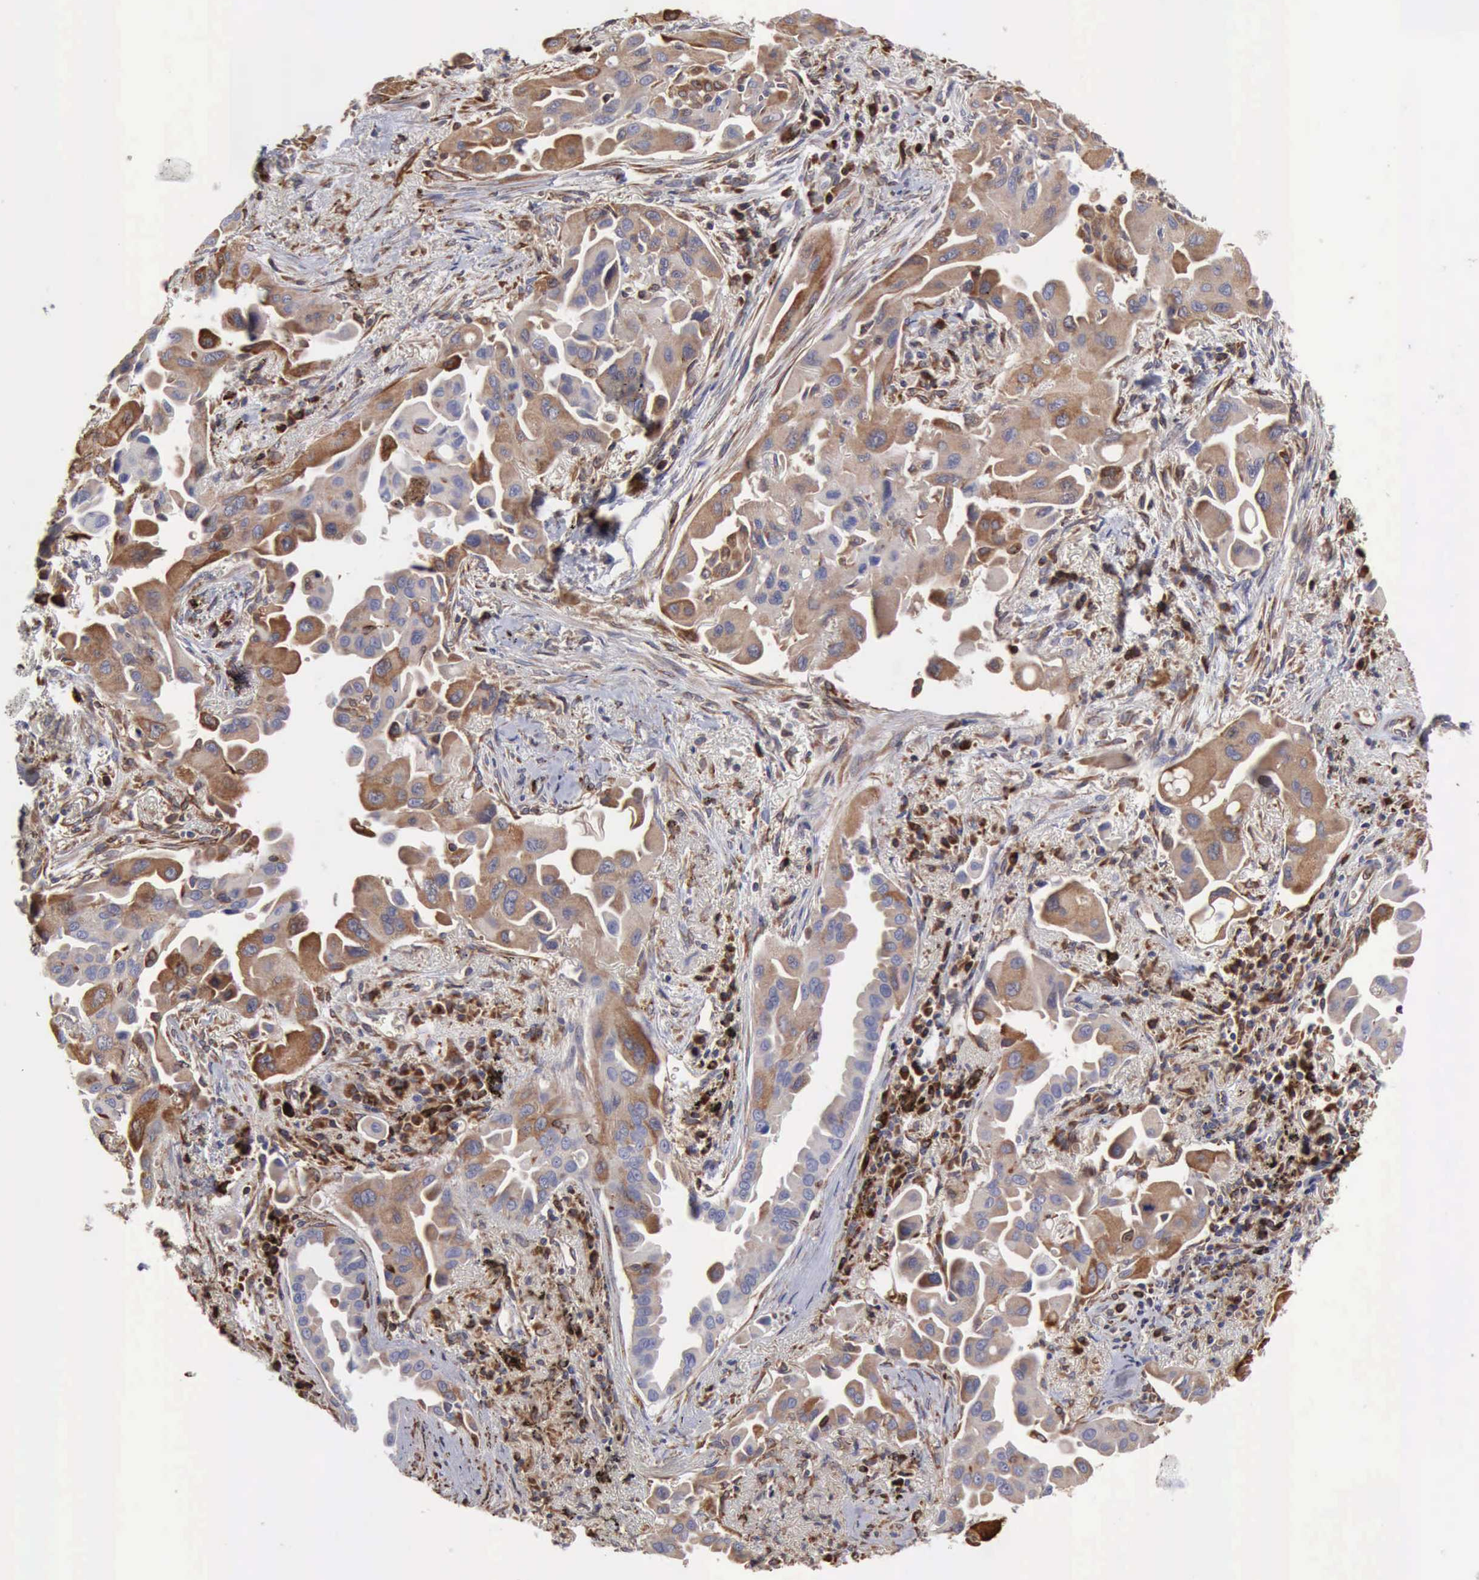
{"staining": {"intensity": "moderate", "quantity": "25%-75%", "location": "cytoplasmic/membranous"}, "tissue": "lung cancer", "cell_type": "Tumor cells", "image_type": "cancer", "snomed": [{"axis": "morphology", "description": "Adenocarcinoma, NOS"}, {"axis": "topography", "description": "Lung"}], "caption": "This photomicrograph shows adenocarcinoma (lung) stained with immunohistochemistry to label a protein in brown. The cytoplasmic/membranous of tumor cells show moderate positivity for the protein. Nuclei are counter-stained blue.", "gene": "APOL2", "patient": {"sex": "male", "age": 68}}